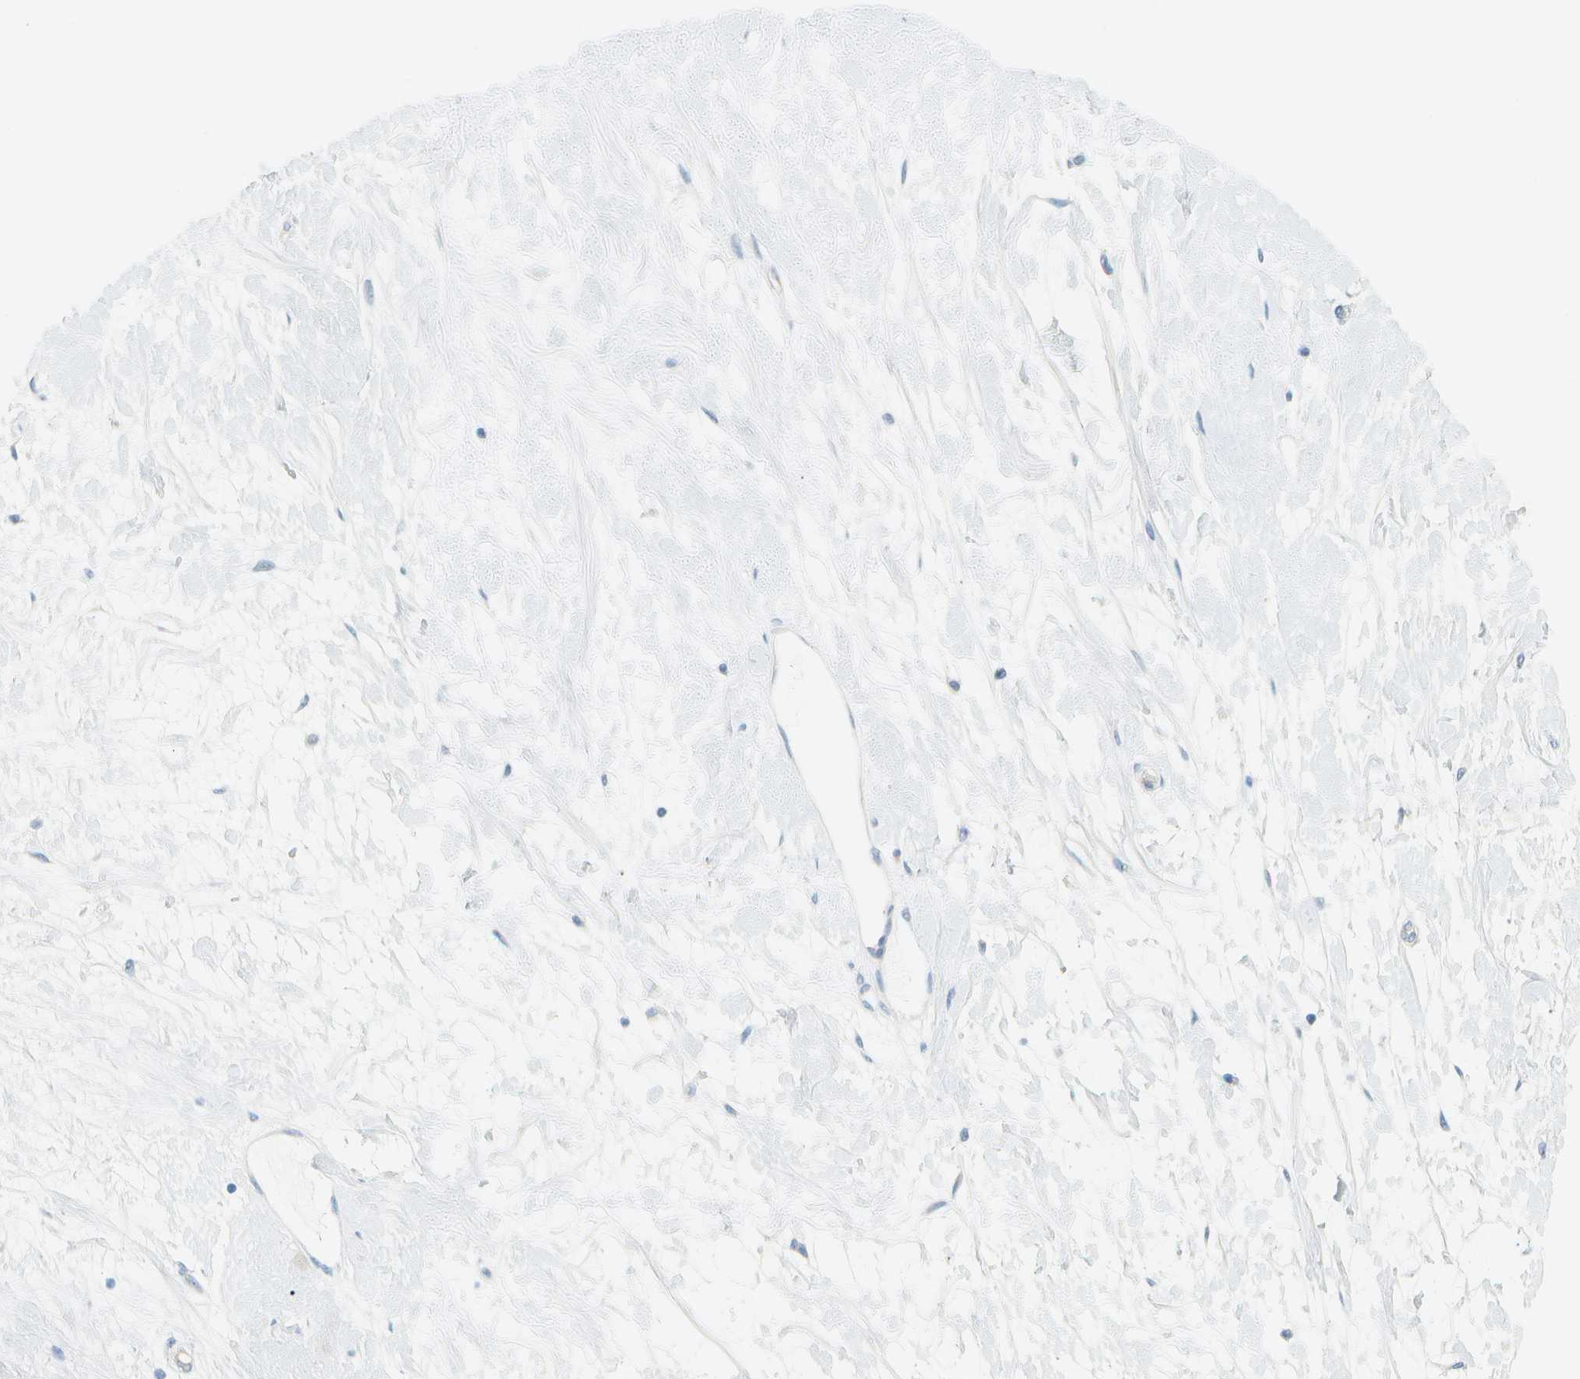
{"staining": {"intensity": "negative", "quantity": "none", "location": "none"}, "tissue": "breast", "cell_type": "Adipocytes", "image_type": "normal", "snomed": [{"axis": "morphology", "description": "Normal tissue, NOS"}, {"axis": "morphology", "description": "Lobular carcinoma"}, {"axis": "topography", "description": "Breast"}], "caption": "Breast was stained to show a protein in brown. There is no significant expression in adipocytes. (Brightfield microscopy of DAB immunohistochemistry at high magnification).", "gene": "SMYD5", "patient": {"sex": "female", "age": 59}}